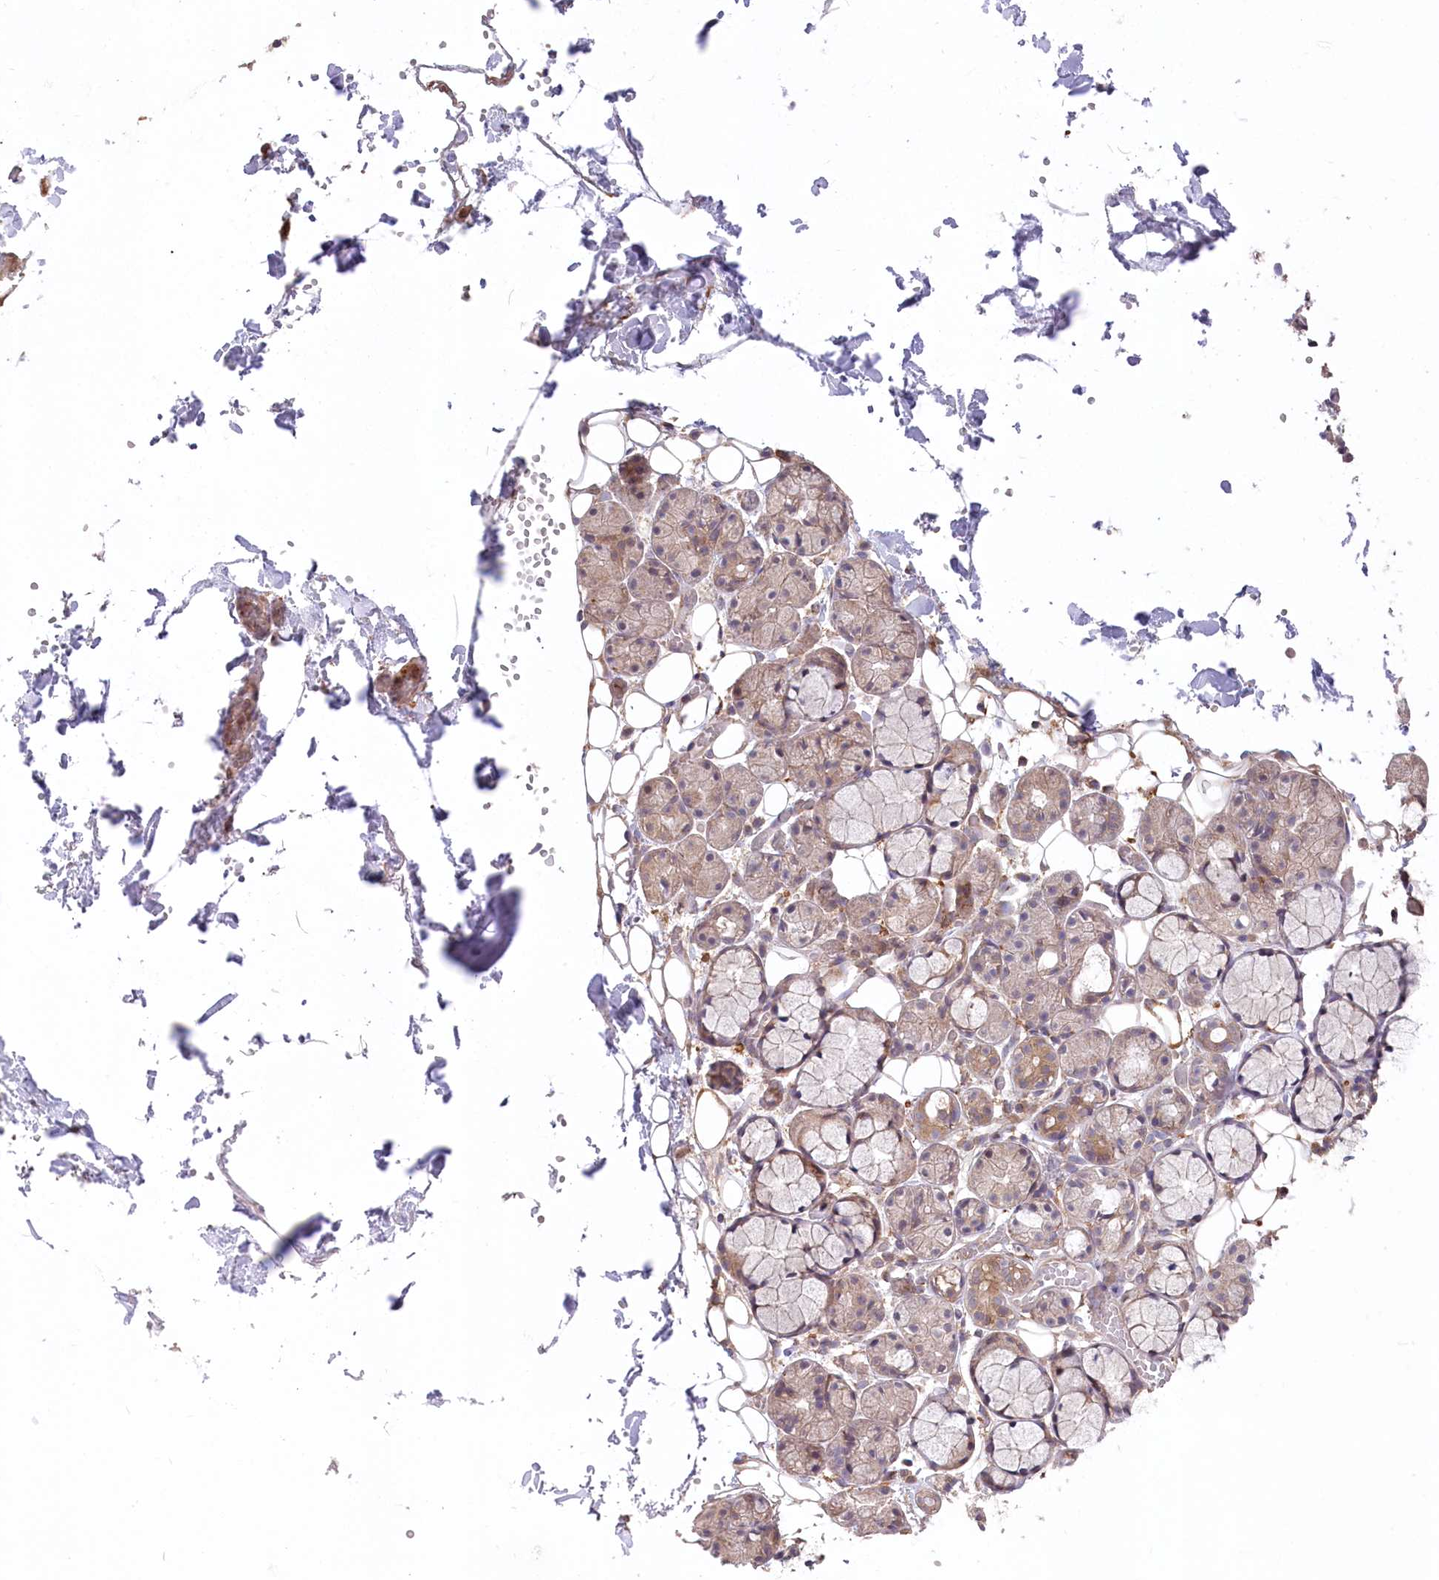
{"staining": {"intensity": "weak", "quantity": "25%-75%", "location": "cytoplasmic/membranous"}, "tissue": "salivary gland", "cell_type": "Glandular cells", "image_type": "normal", "snomed": [{"axis": "morphology", "description": "Normal tissue, NOS"}, {"axis": "topography", "description": "Salivary gland"}], "caption": "Protein expression by immunohistochemistry exhibits weak cytoplasmic/membranous positivity in about 25%-75% of glandular cells in benign salivary gland.", "gene": "PPP1R21", "patient": {"sex": "male", "age": 63}}